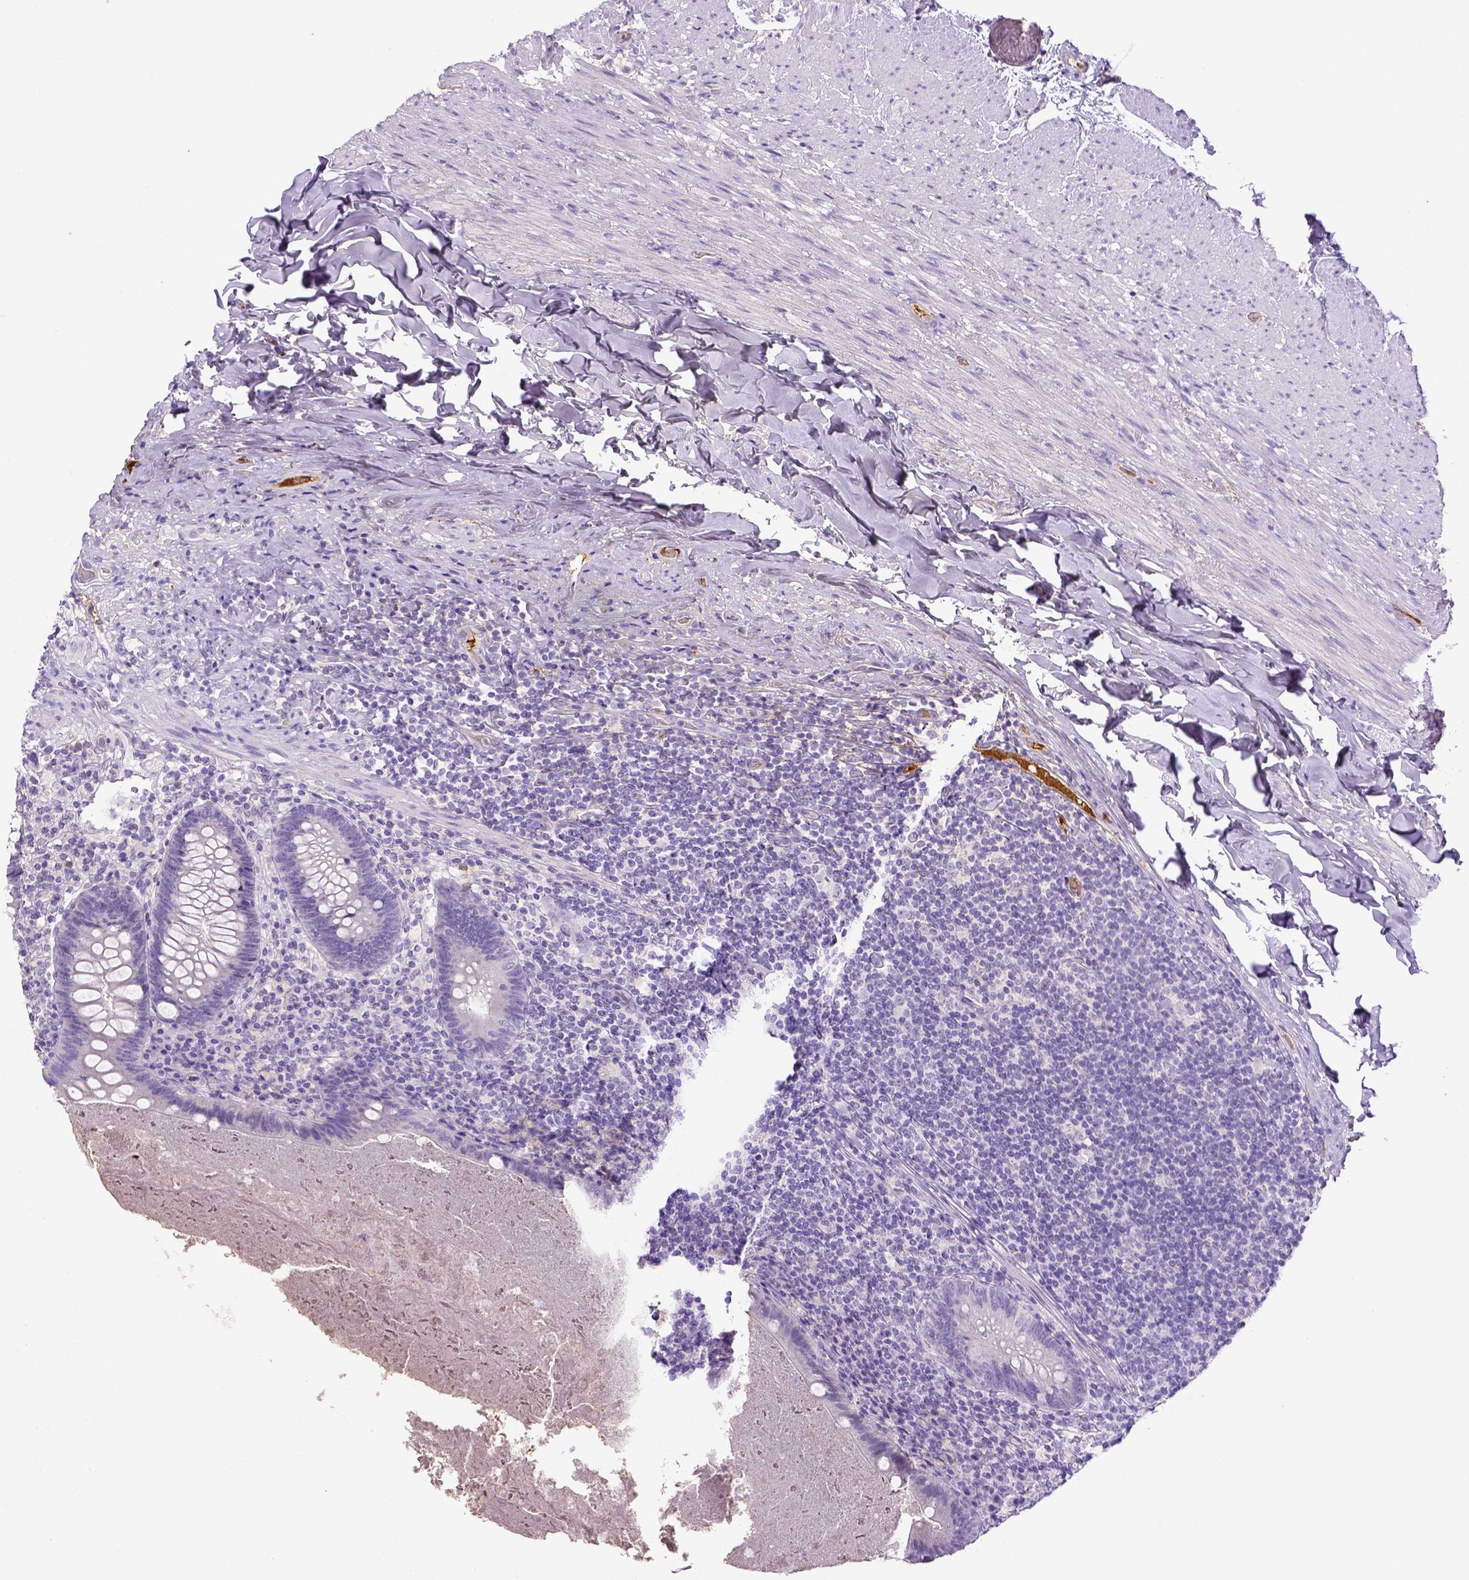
{"staining": {"intensity": "negative", "quantity": "none", "location": "none"}, "tissue": "appendix", "cell_type": "Glandular cells", "image_type": "normal", "snomed": [{"axis": "morphology", "description": "Normal tissue, NOS"}, {"axis": "topography", "description": "Appendix"}], "caption": "This is an immunohistochemistry (IHC) micrograph of unremarkable appendix. There is no staining in glandular cells.", "gene": "ITIH4", "patient": {"sex": "male", "age": 47}}